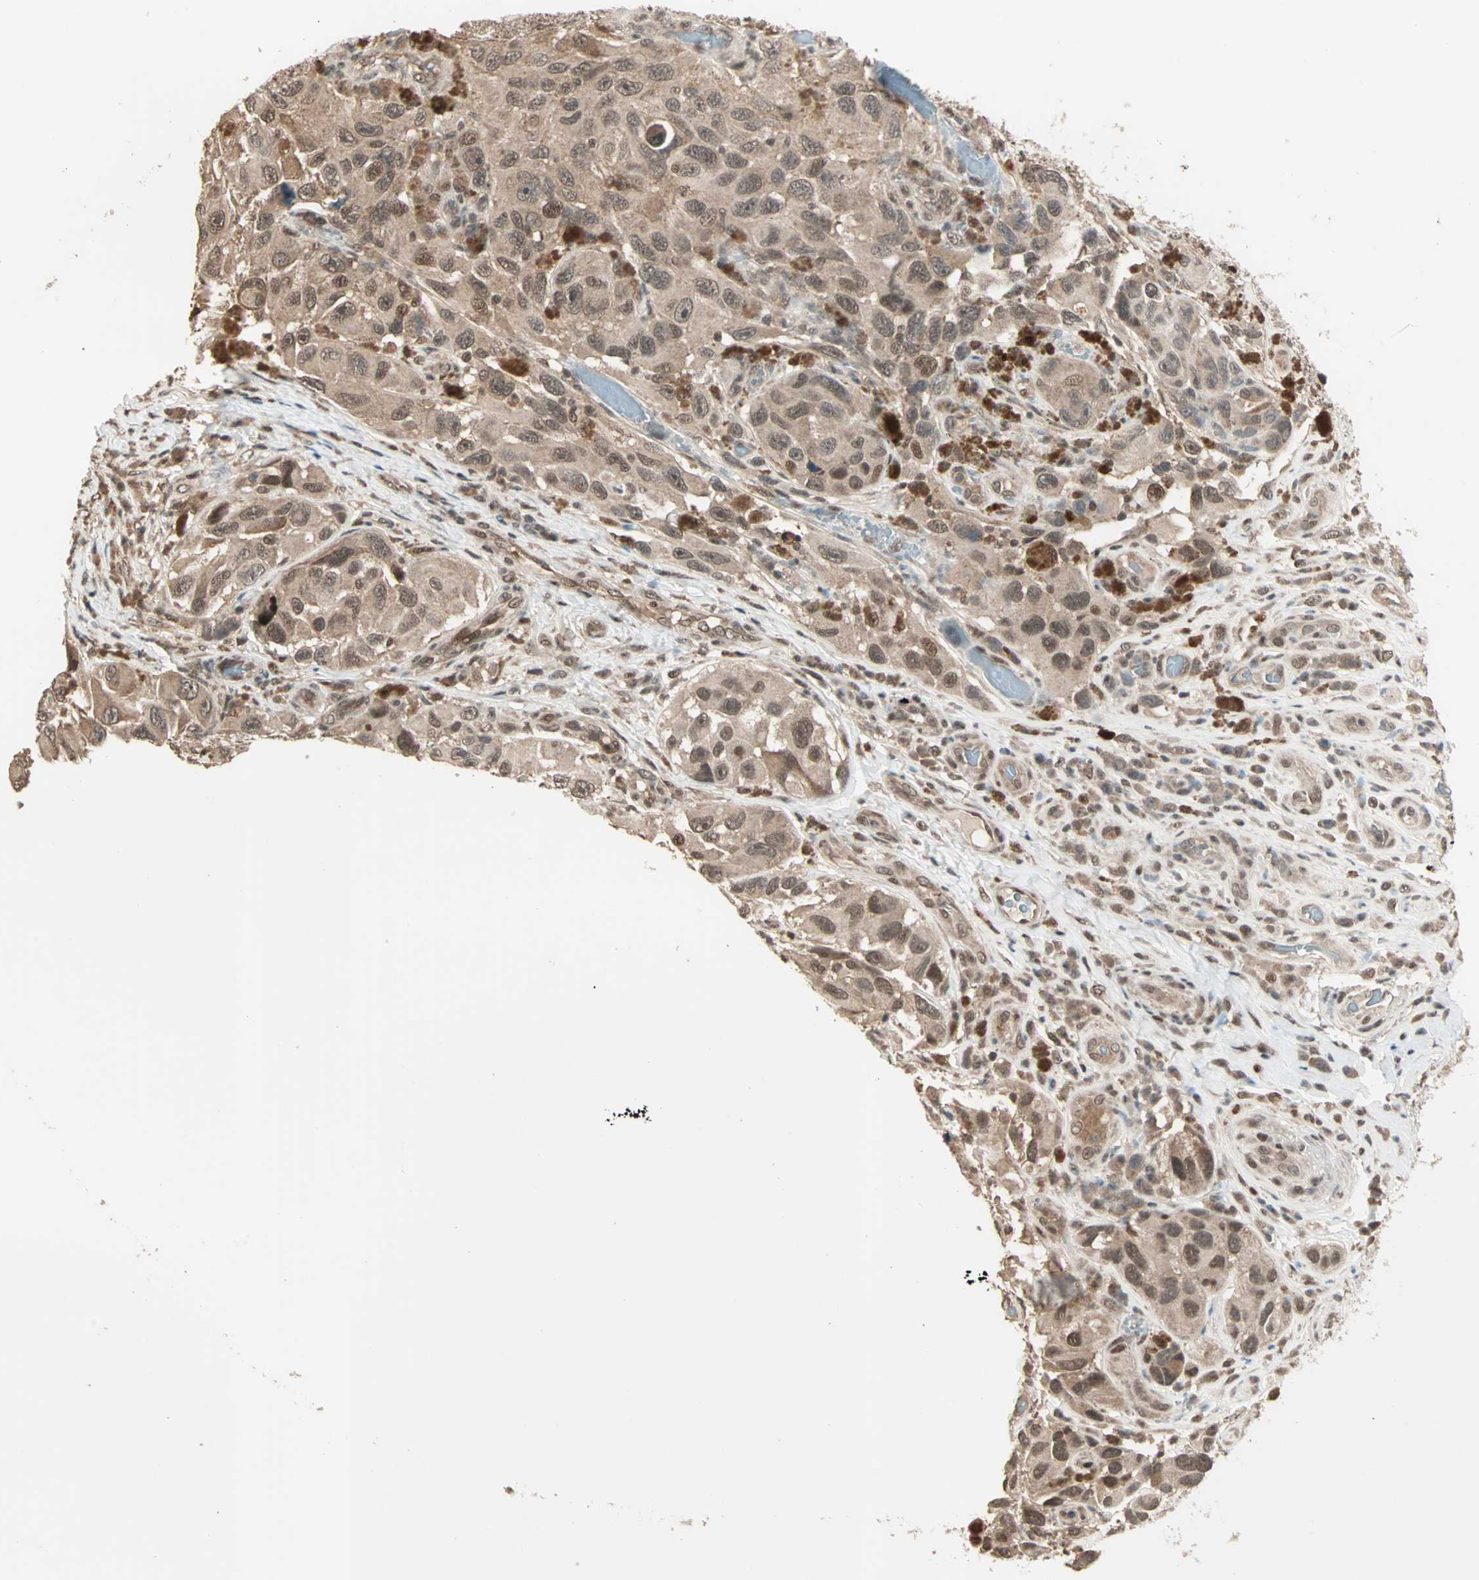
{"staining": {"intensity": "moderate", "quantity": ">75%", "location": "cytoplasmic/membranous,nuclear"}, "tissue": "melanoma", "cell_type": "Tumor cells", "image_type": "cancer", "snomed": [{"axis": "morphology", "description": "Malignant melanoma, NOS"}, {"axis": "topography", "description": "Skin"}], "caption": "This histopathology image reveals malignant melanoma stained with IHC to label a protein in brown. The cytoplasmic/membranous and nuclear of tumor cells show moderate positivity for the protein. Nuclei are counter-stained blue.", "gene": "ZNF701", "patient": {"sex": "female", "age": 73}}